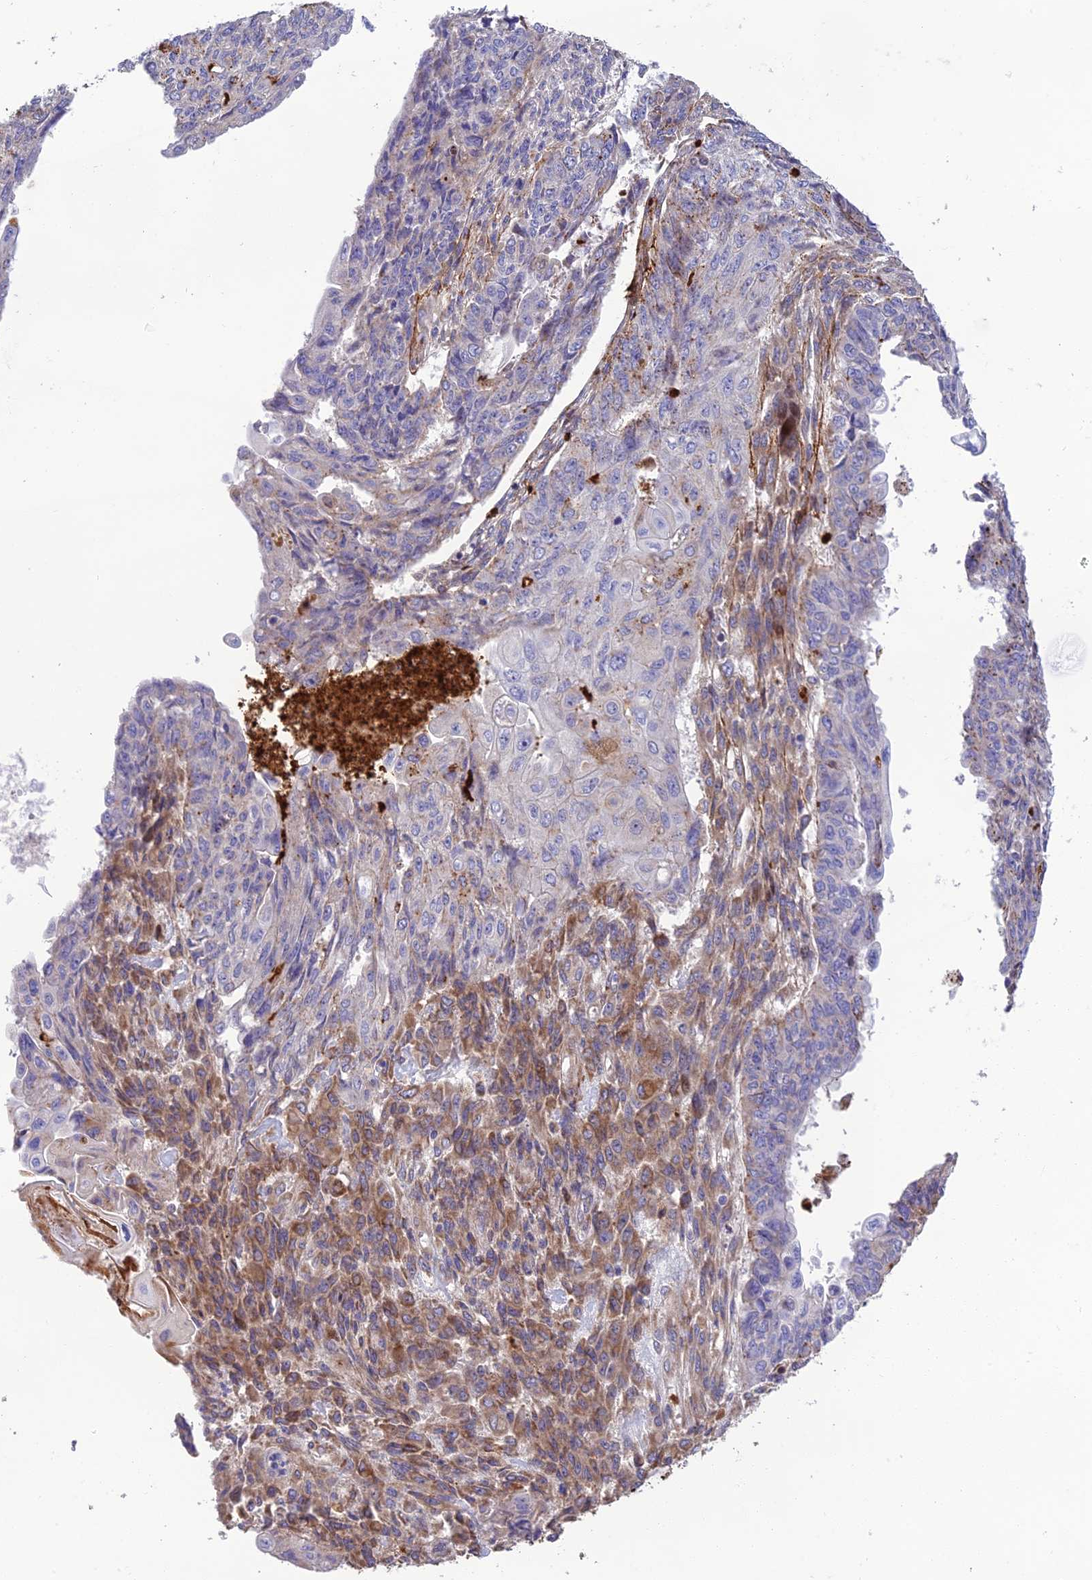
{"staining": {"intensity": "moderate", "quantity": "<25%", "location": "cytoplasmic/membranous"}, "tissue": "endometrial cancer", "cell_type": "Tumor cells", "image_type": "cancer", "snomed": [{"axis": "morphology", "description": "Adenocarcinoma, NOS"}, {"axis": "topography", "description": "Endometrium"}], "caption": "Adenocarcinoma (endometrial) was stained to show a protein in brown. There is low levels of moderate cytoplasmic/membranous staining in approximately <25% of tumor cells. The staining was performed using DAB (3,3'-diaminobenzidine), with brown indicating positive protein expression. Nuclei are stained blue with hematoxylin.", "gene": "CPSF4L", "patient": {"sex": "female", "age": 32}}